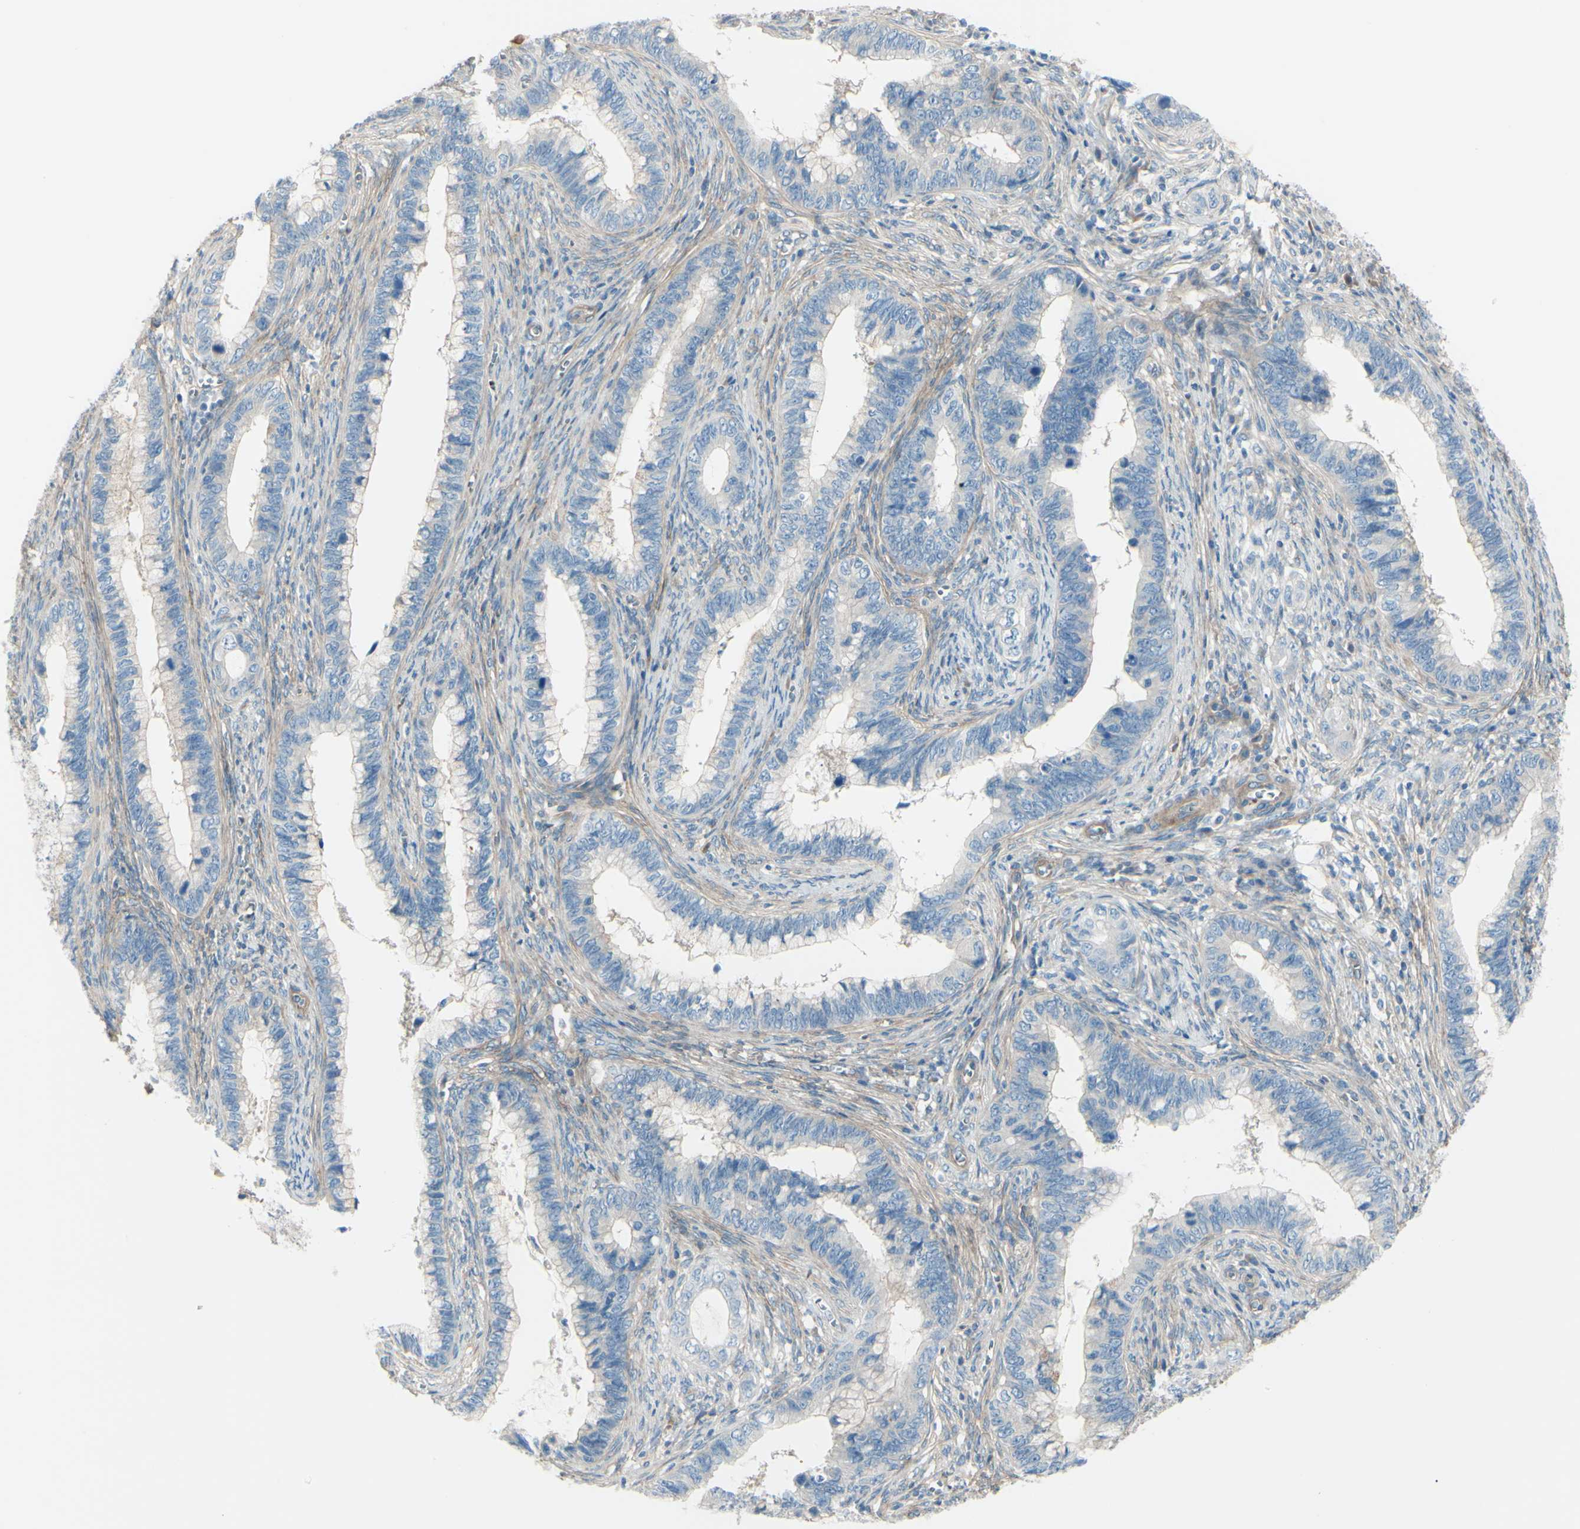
{"staining": {"intensity": "weak", "quantity": "<25%", "location": "cytoplasmic/membranous"}, "tissue": "cervical cancer", "cell_type": "Tumor cells", "image_type": "cancer", "snomed": [{"axis": "morphology", "description": "Adenocarcinoma, NOS"}, {"axis": "topography", "description": "Cervix"}], "caption": "Immunohistochemistry of cervical cancer (adenocarcinoma) displays no positivity in tumor cells. (Stains: DAB IHC with hematoxylin counter stain, Microscopy: brightfield microscopy at high magnification).", "gene": "PCDHGA2", "patient": {"sex": "female", "age": 44}}